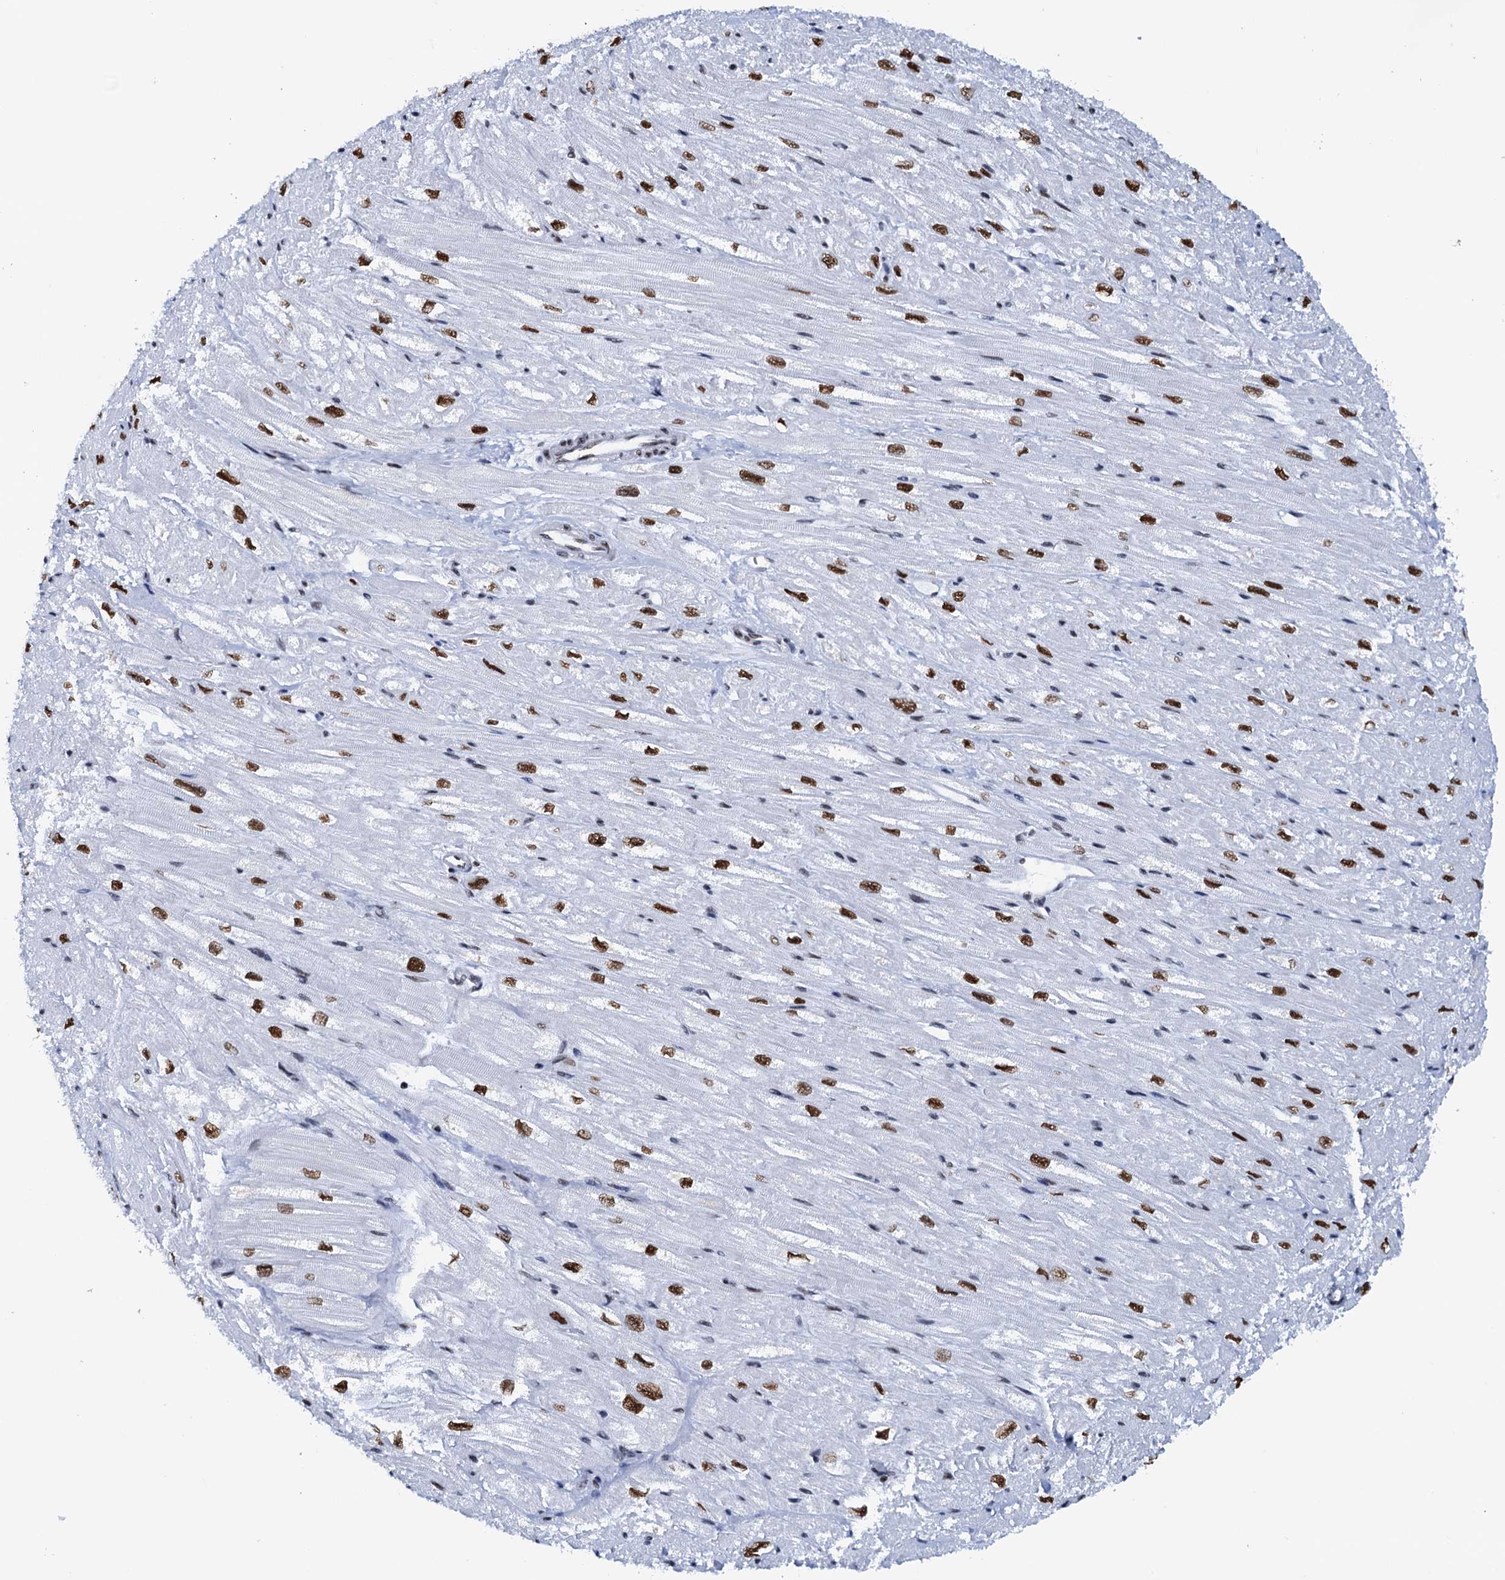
{"staining": {"intensity": "strong", "quantity": "25%-75%", "location": "nuclear"}, "tissue": "heart muscle", "cell_type": "Cardiomyocytes", "image_type": "normal", "snomed": [{"axis": "morphology", "description": "Normal tissue, NOS"}, {"axis": "topography", "description": "Heart"}], "caption": "Immunohistochemical staining of unremarkable human heart muscle shows 25%-75% levels of strong nuclear protein positivity in about 25%-75% of cardiomyocytes. (brown staining indicates protein expression, while blue staining denotes nuclei).", "gene": "SLTM", "patient": {"sex": "male", "age": 50}}